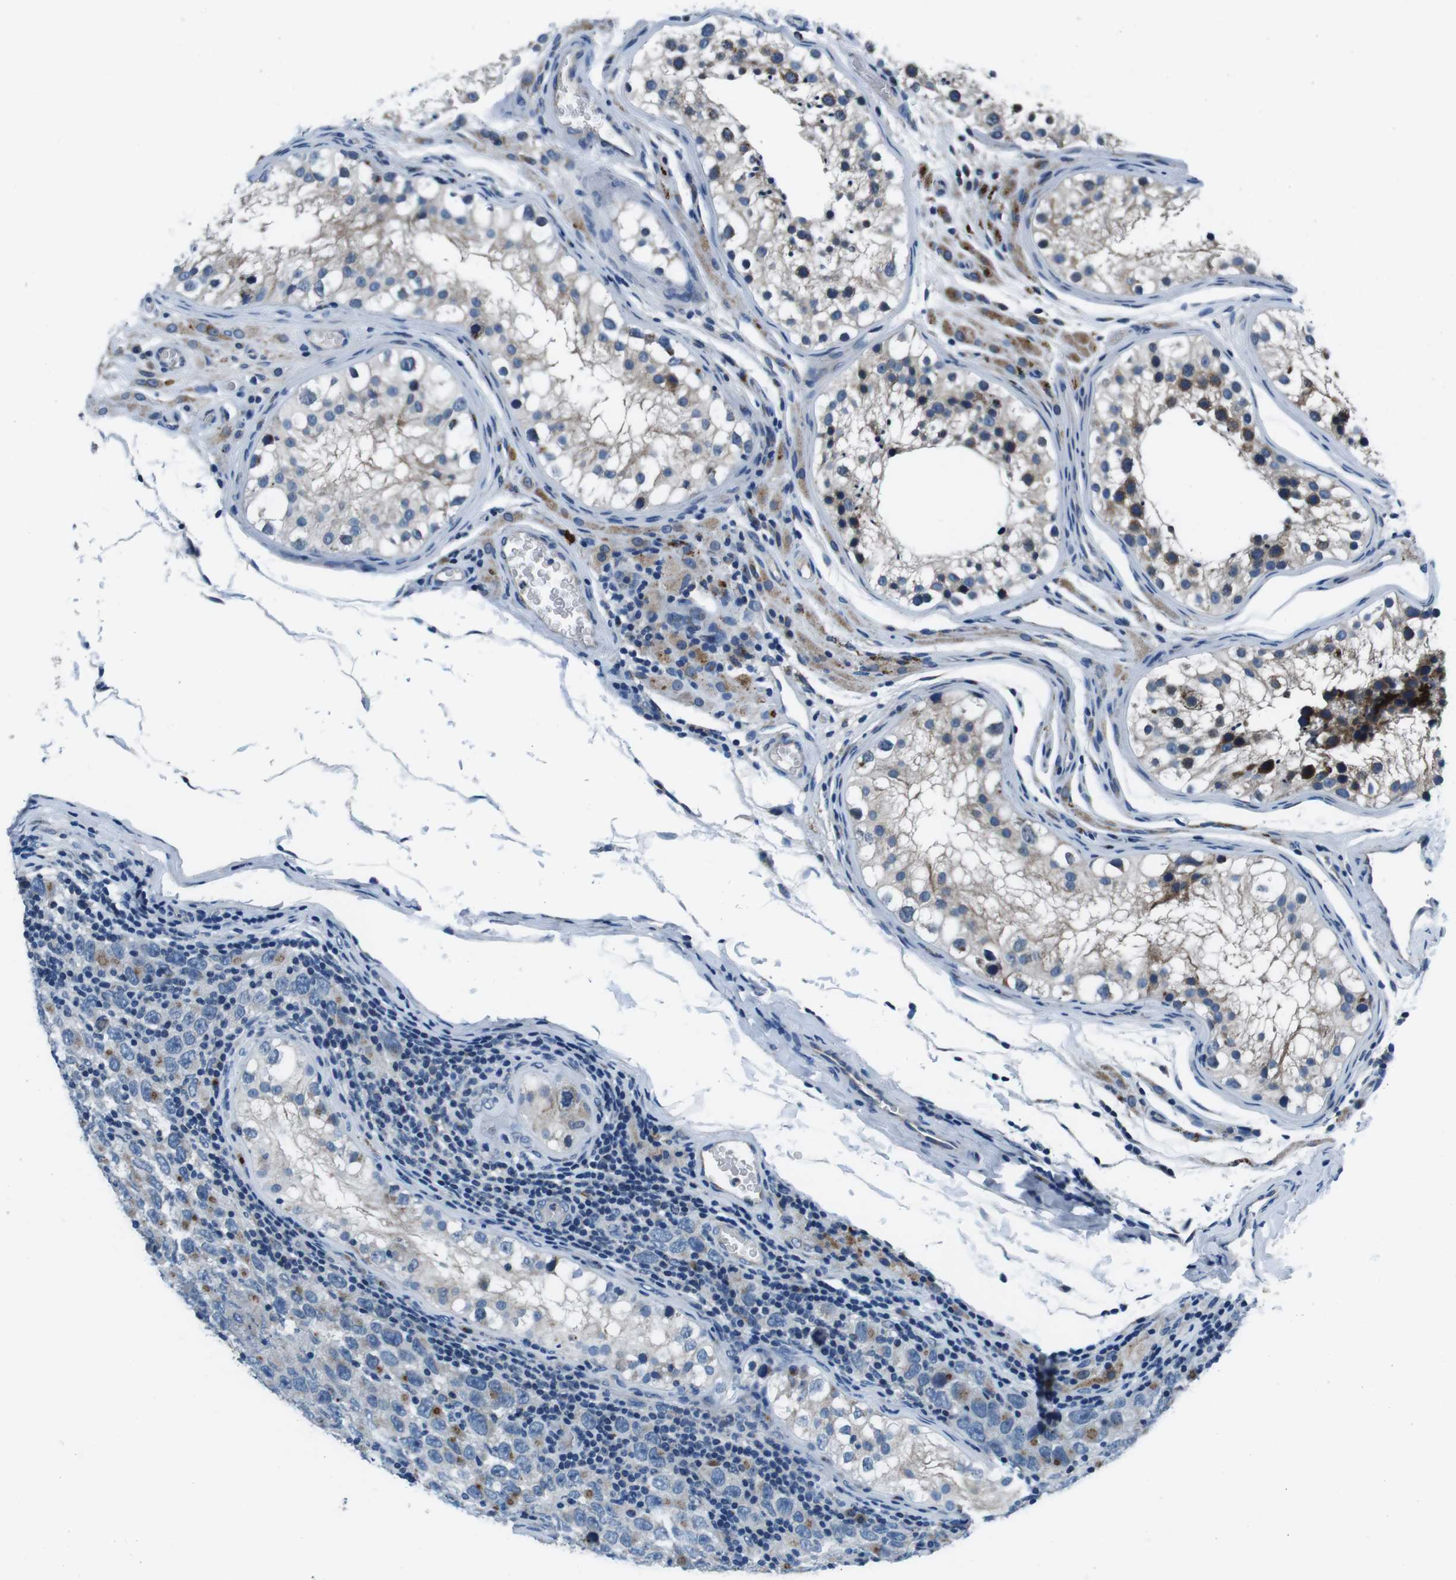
{"staining": {"intensity": "negative", "quantity": "none", "location": "none"}, "tissue": "testis cancer", "cell_type": "Tumor cells", "image_type": "cancer", "snomed": [{"axis": "morphology", "description": "Carcinoma, Embryonal, NOS"}, {"axis": "topography", "description": "Testis"}], "caption": "Human testis cancer stained for a protein using IHC reveals no positivity in tumor cells.", "gene": "NUCB2", "patient": {"sex": "male", "age": 21}}